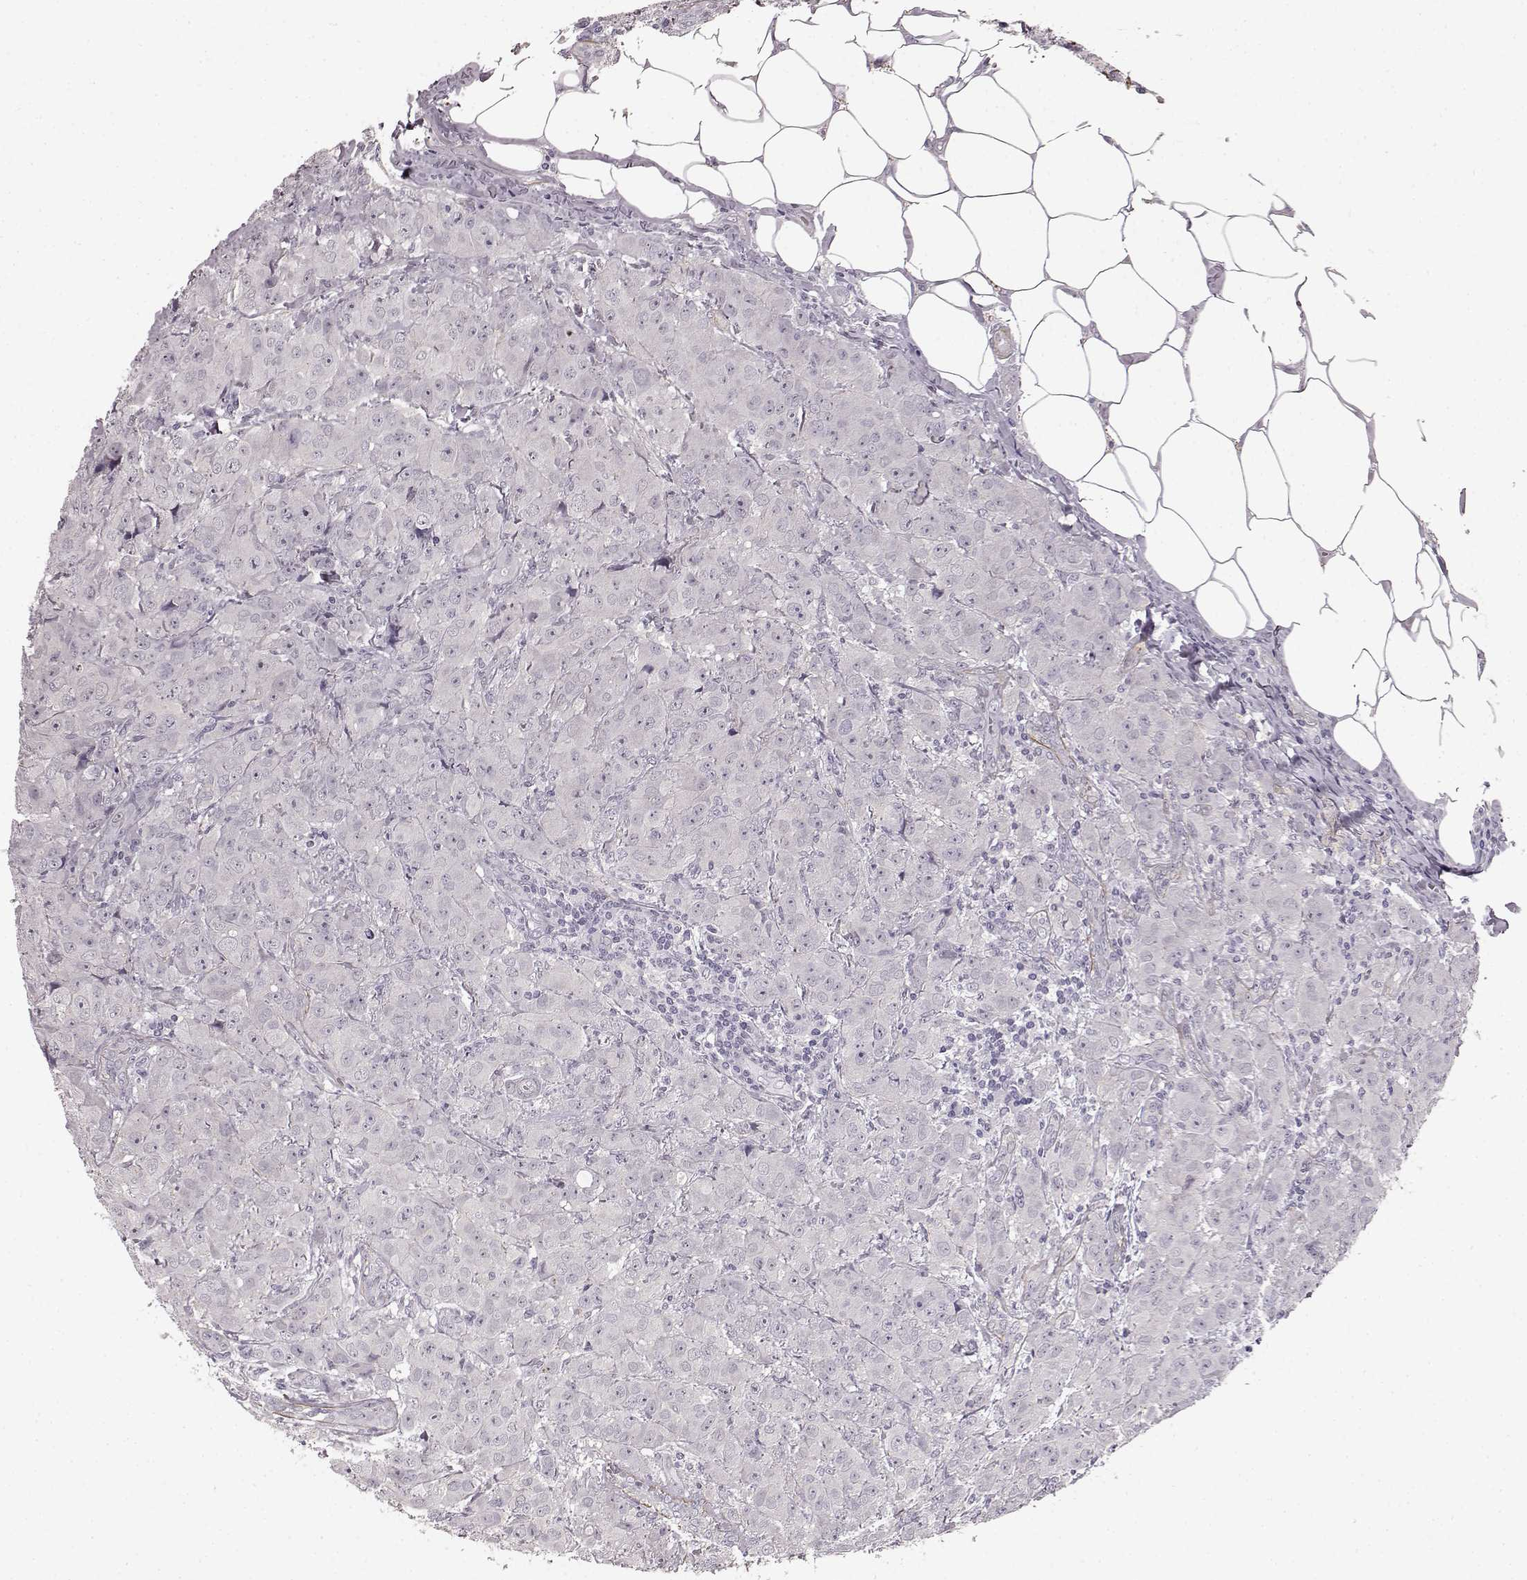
{"staining": {"intensity": "negative", "quantity": "none", "location": "none"}, "tissue": "breast cancer", "cell_type": "Tumor cells", "image_type": "cancer", "snomed": [{"axis": "morphology", "description": "Normal tissue, NOS"}, {"axis": "morphology", "description": "Duct carcinoma"}, {"axis": "topography", "description": "Breast"}], "caption": "The histopathology image demonstrates no staining of tumor cells in breast cancer.", "gene": "SLCO3A1", "patient": {"sex": "female", "age": 43}}